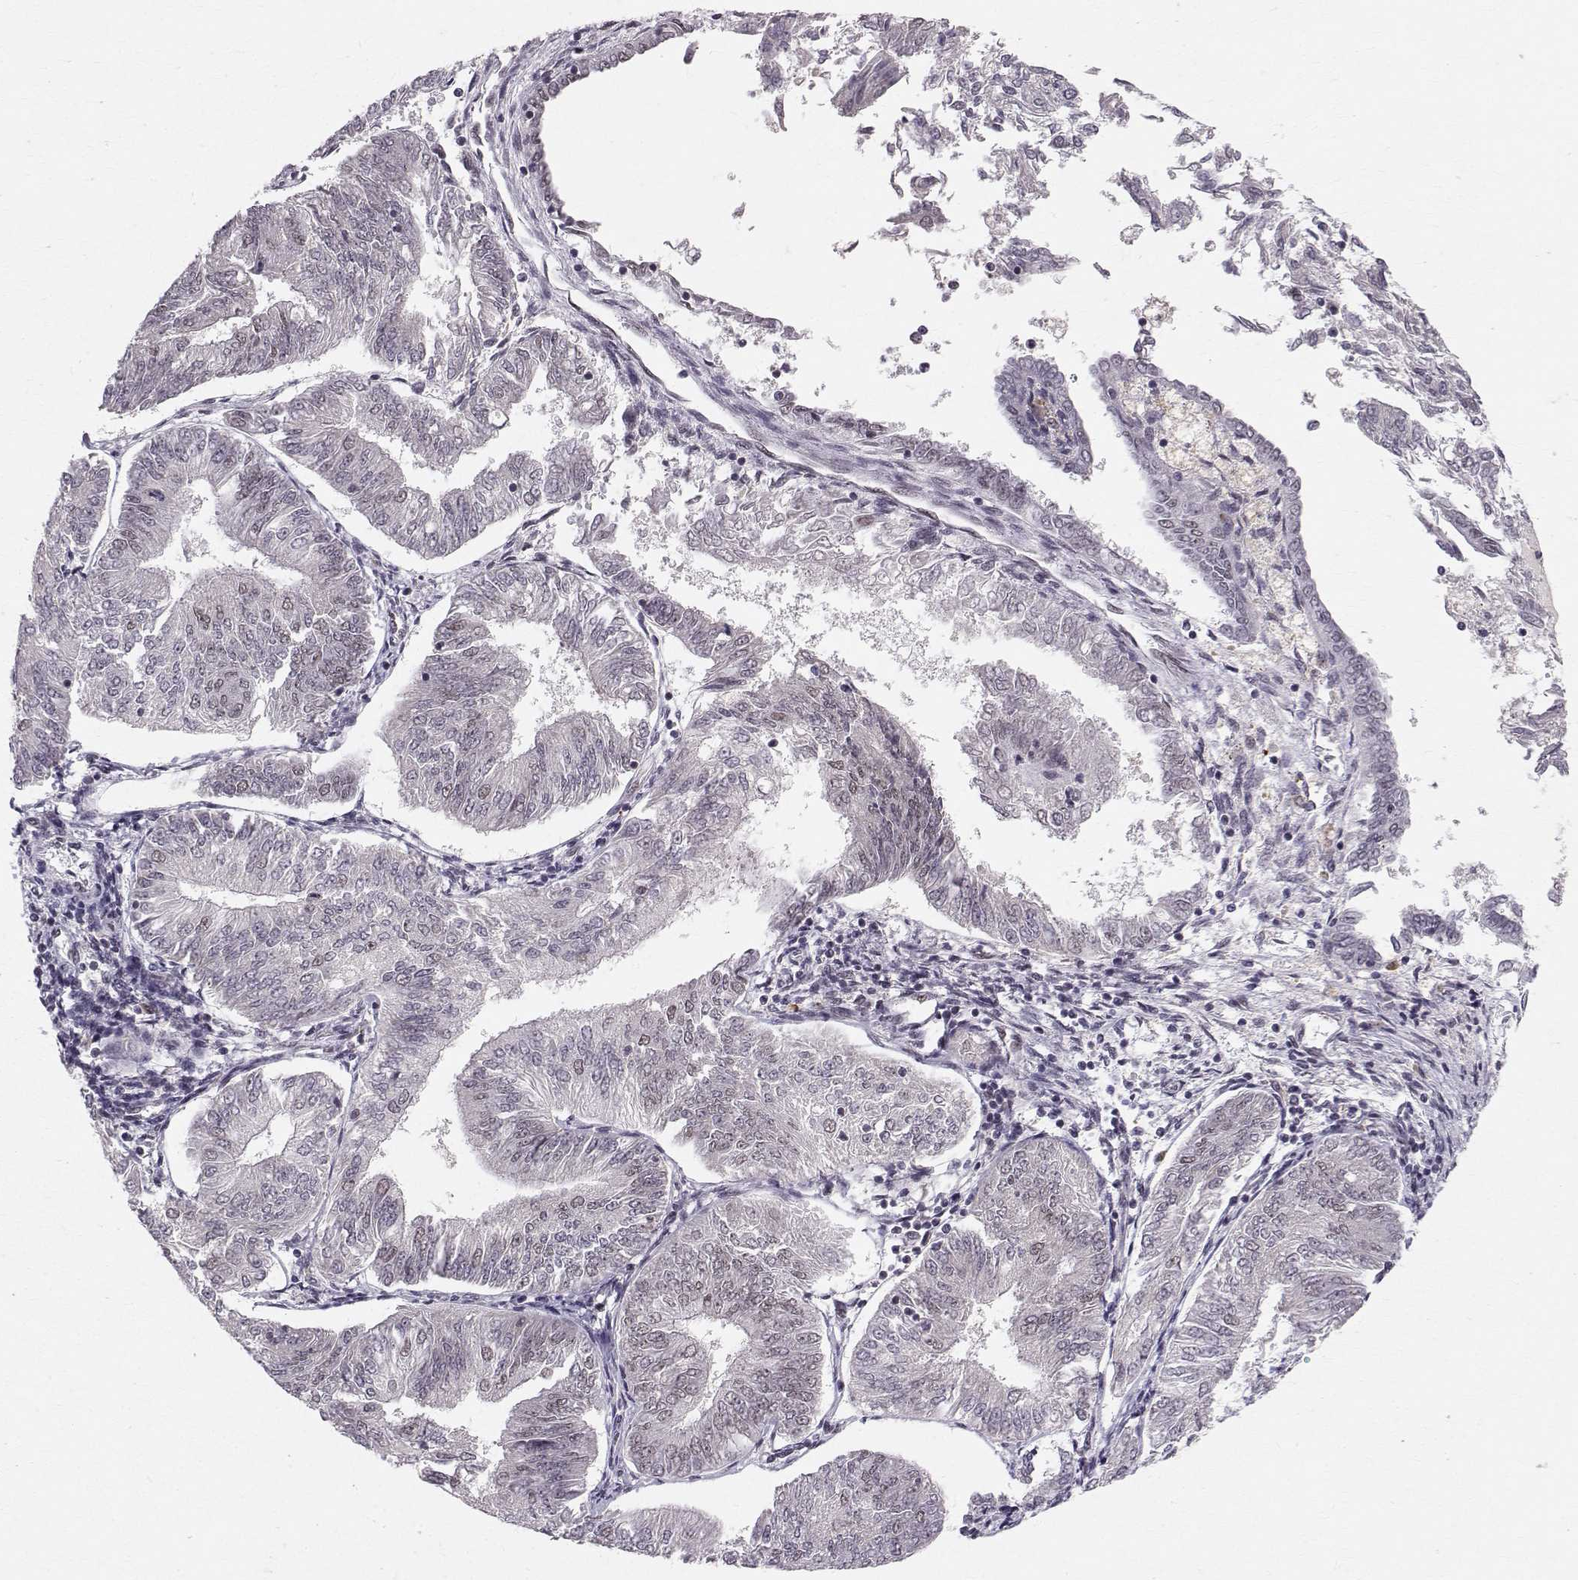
{"staining": {"intensity": "negative", "quantity": "none", "location": "none"}, "tissue": "endometrial cancer", "cell_type": "Tumor cells", "image_type": "cancer", "snomed": [{"axis": "morphology", "description": "Adenocarcinoma, NOS"}, {"axis": "topography", "description": "Endometrium"}], "caption": "DAB immunohistochemical staining of adenocarcinoma (endometrial) shows no significant staining in tumor cells.", "gene": "RPP38", "patient": {"sex": "female", "age": 58}}